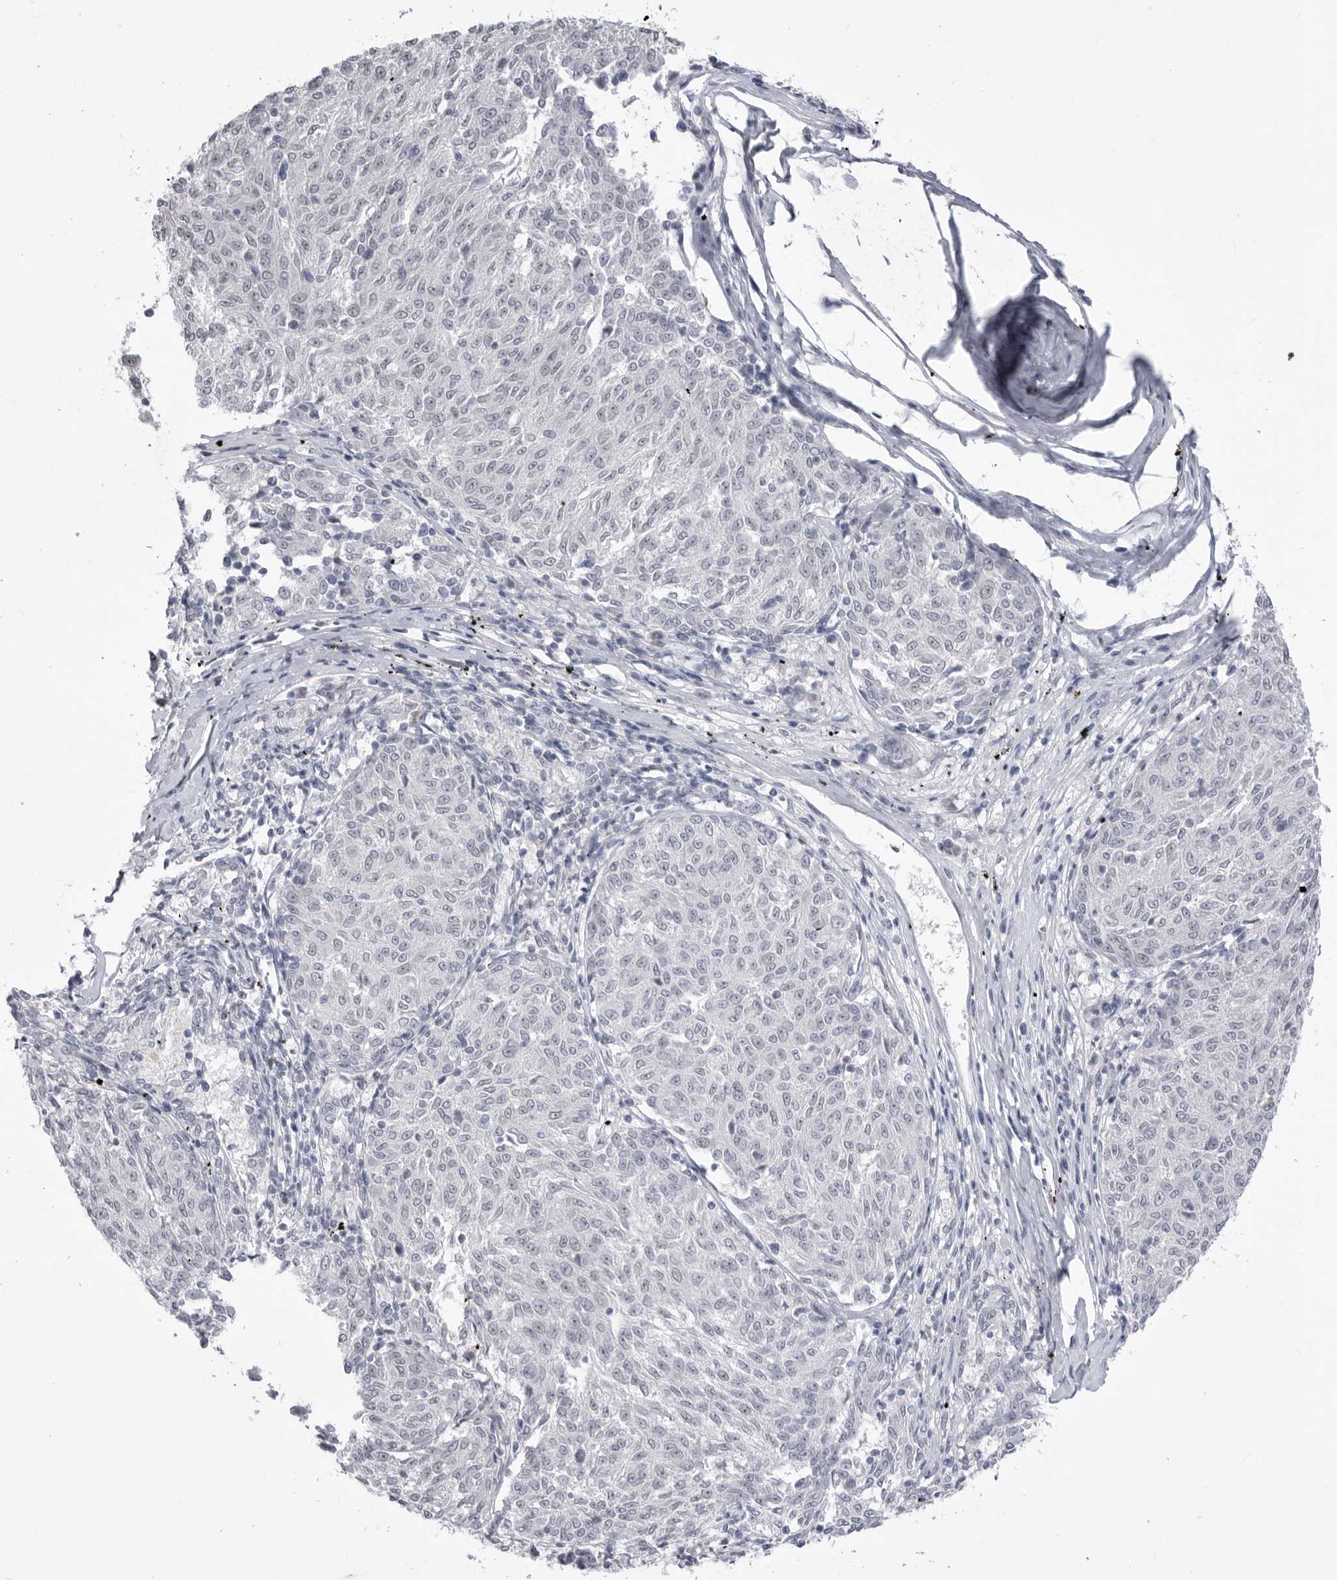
{"staining": {"intensity": "negative", "quantity": "none", "location": "none"}, "tissue": "melanoma", "cell_type": "Tumor cells", "image_type": "cancer", "snomed": [{"axis": "morphology", "description": "Malignant melanoma, NOS"}, {"axis": "topography", "description": "Skin"}], "caption": "A photomicrograph of melanoma stained for a protein demonstrates no brown staining in tumor cells. (DAB (3,3'-diaminobenzidine) IHC visualized using brightfield microscopy, high magnification).", "gene": "ZBTB7B", "patient": {"sex": "female", "age": 72}}